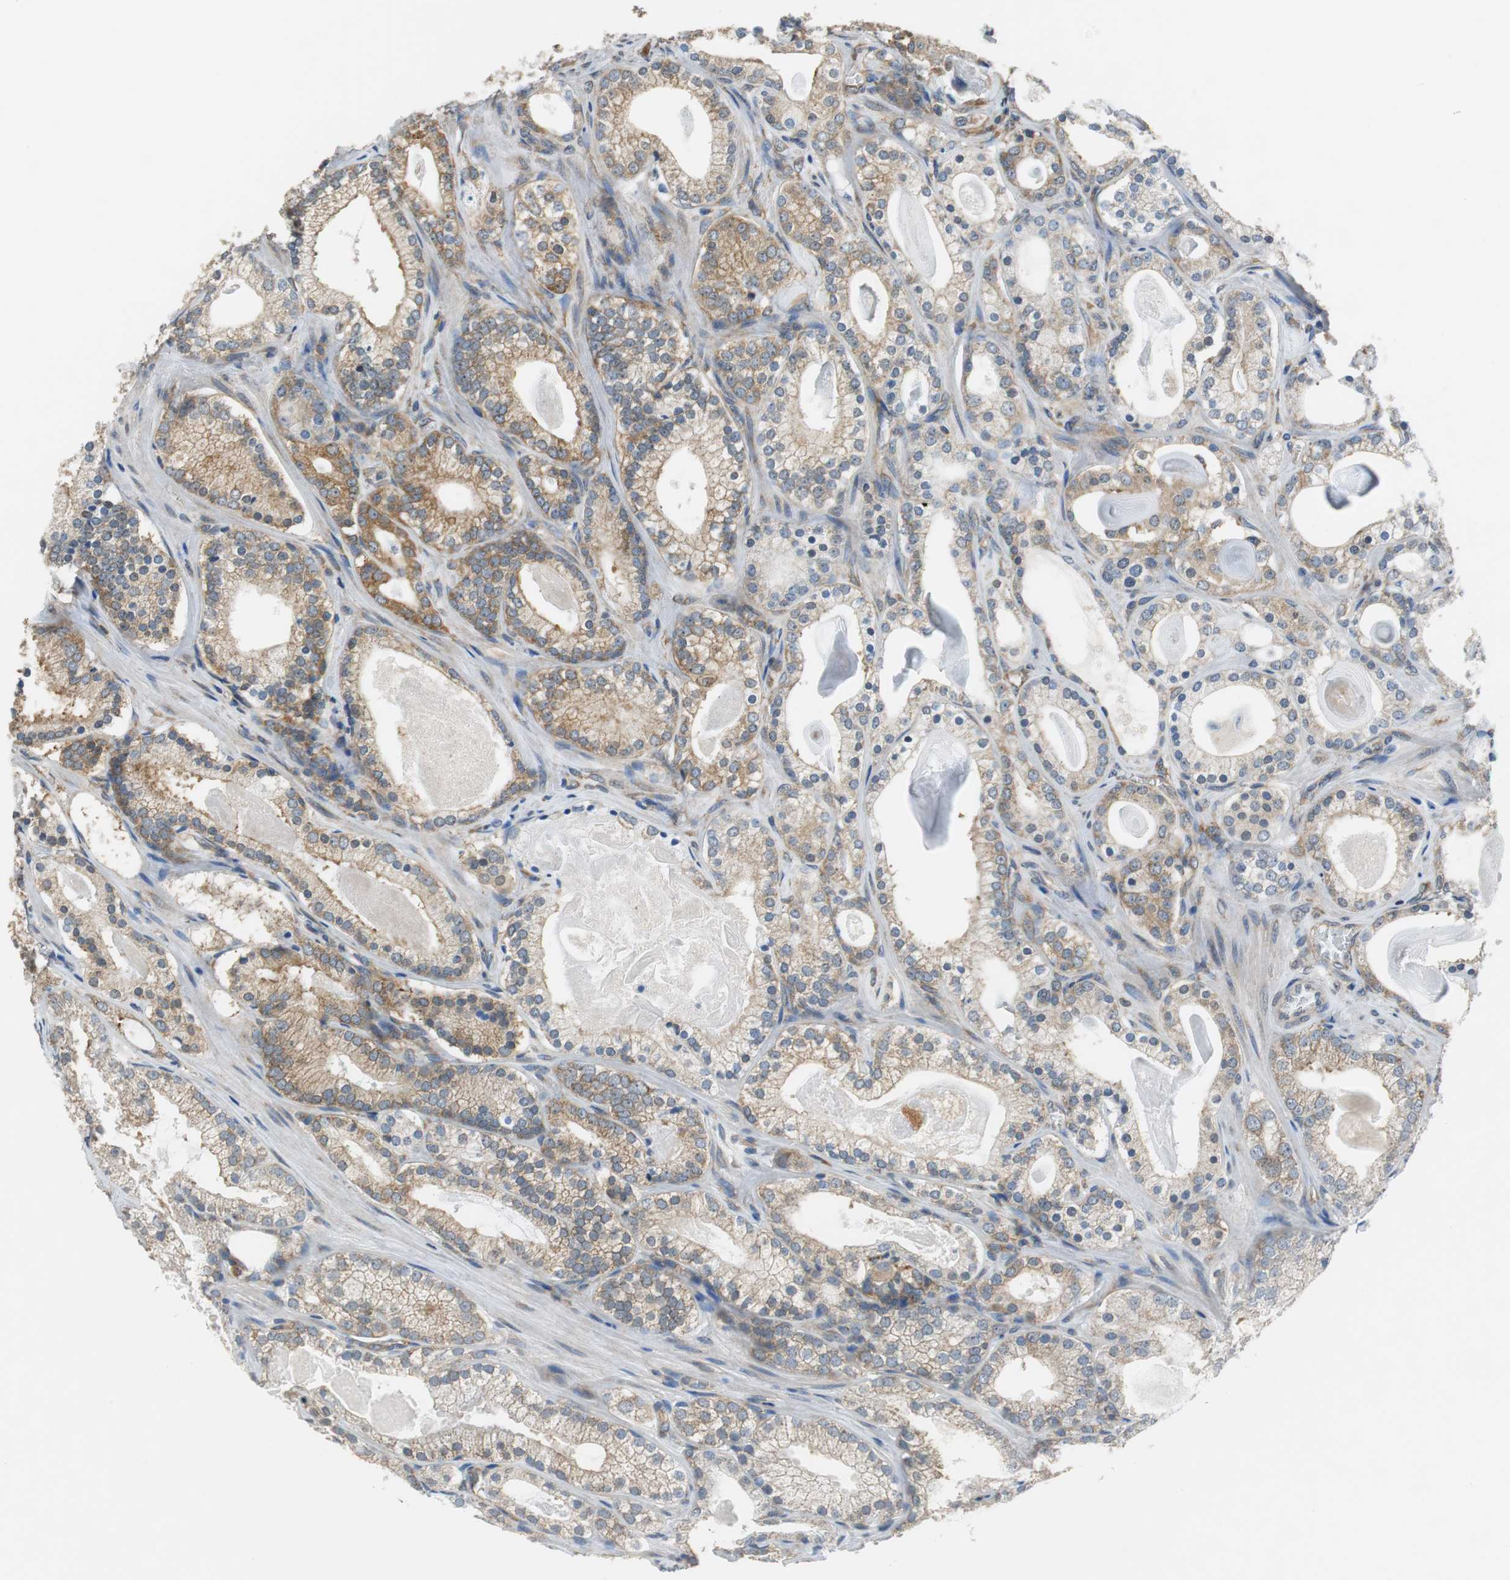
{"staining": {"intensity": "moderate", "quantity": ">75%", "location": "cytoplasmic/membranous"}, "tissue": "prostate cancer", "cell_type": "Tumor cells", "image_type": "cancer", "snomed": [{"axis": "morphology", "description": "Adenocarcinoma, Low grade"}, {"axis": "topography", "description": "Prostate"}], "caption": "Immunohistochemical staining of prostate cancer (low-grade adenocarcinoma) demonstrates medium levels of moderate cytoplasmic/membranous staining in approximately >75% of tumor cells. The staining was performed using DAB, with brown indicating positive protein expression. Nuclei are stained blue with hematoxylin.", "gene": "CNOT3", "patient": {"sex": "male", "age": 59}}